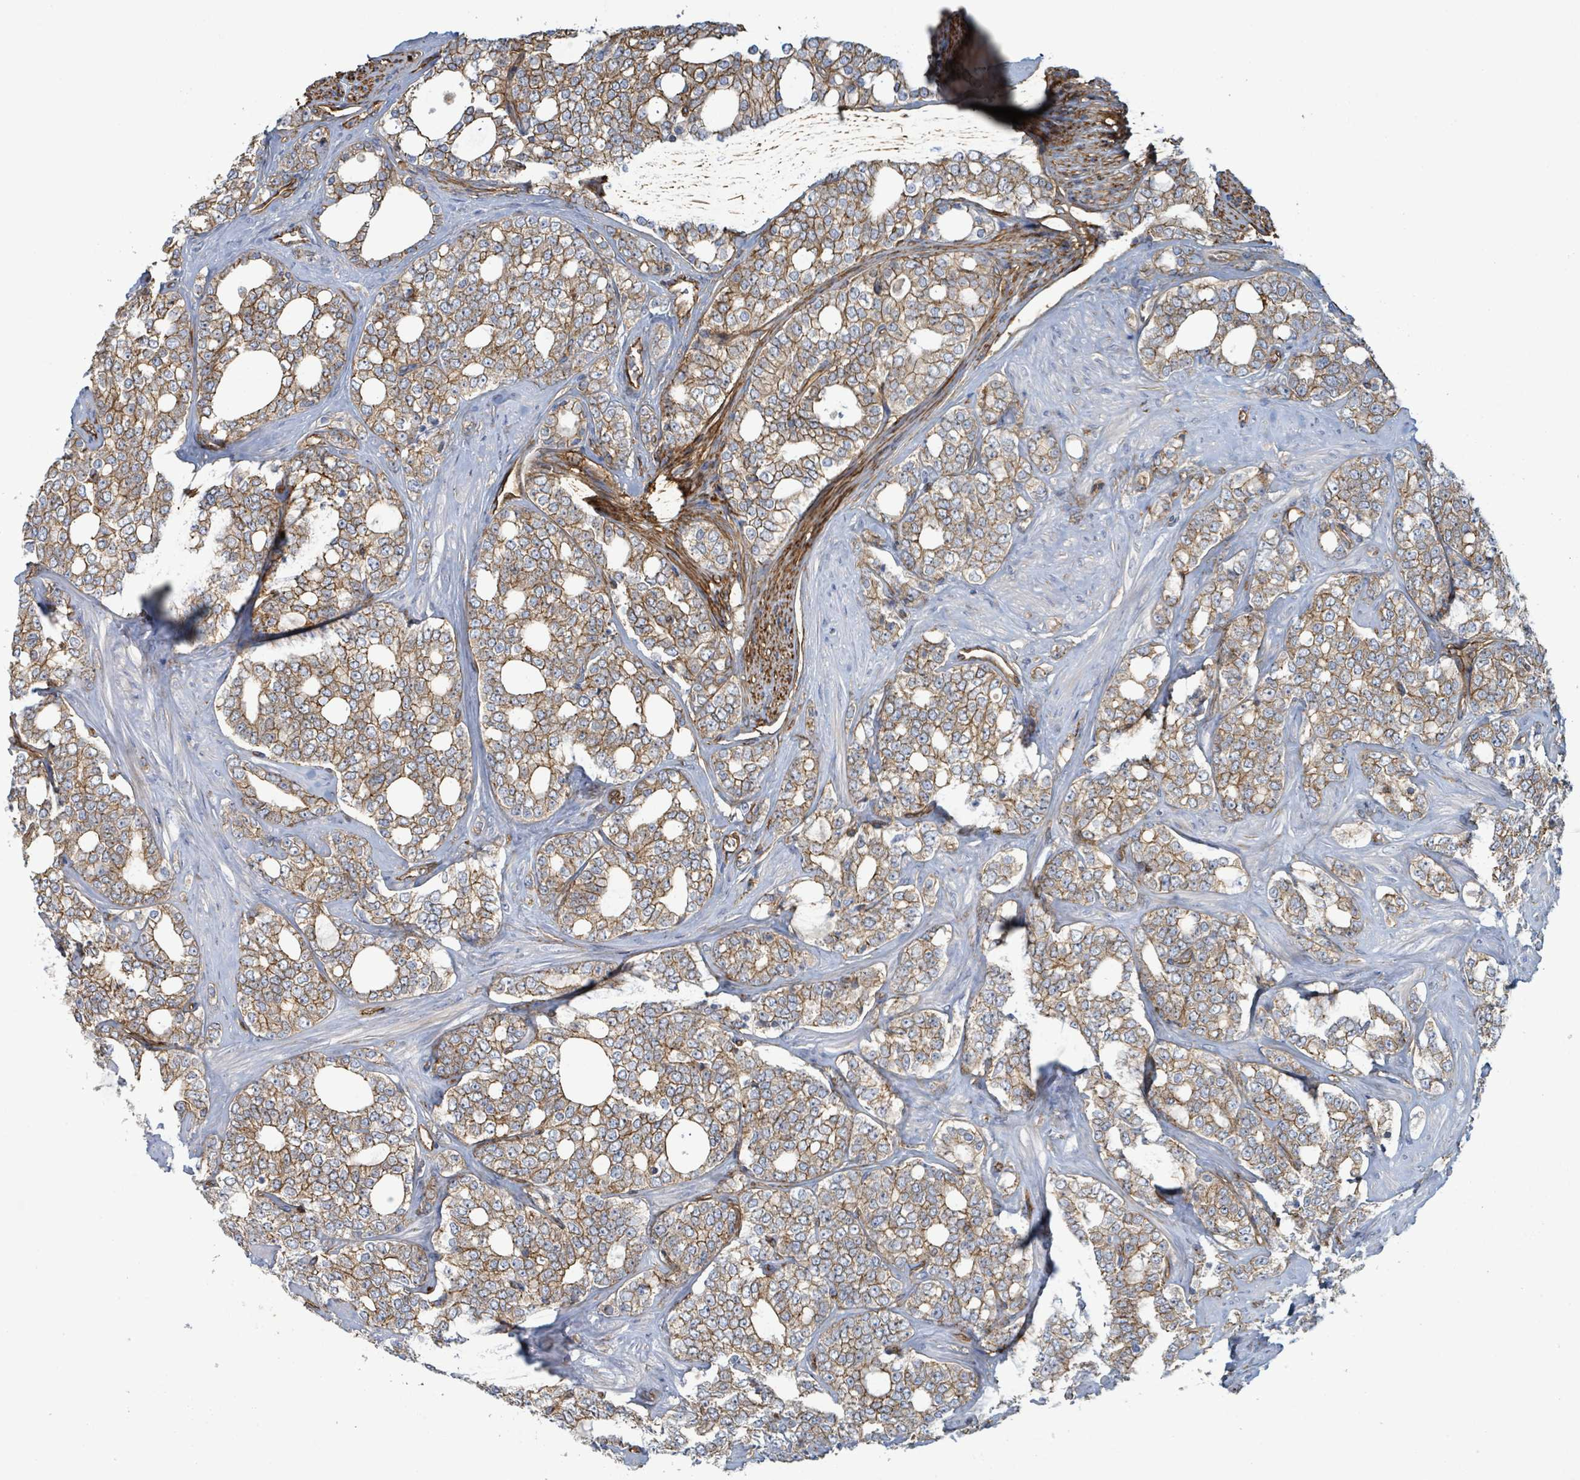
{"staining": {"intensity": "moderate", "quantity": ">75%", "location": "cytoplasmic/membranous"}, "tissue": "prostate cancer", "cell_type": "Tumor cells", "image_type": "cancer", "snomed": [{"axis": "morphology", "description": "Adenocarcinoma, High grade"}, {"axis": "topography", "description": "Prostate"}], "caption": "A brown stain highlights moderate cytoplasmic/membranous staining of a protein in human prostate cancer (high-grade adenocarcinoma) tumor cells.", "gene": "LDOC1", "patient": {"sex": "male", "age": 64}}